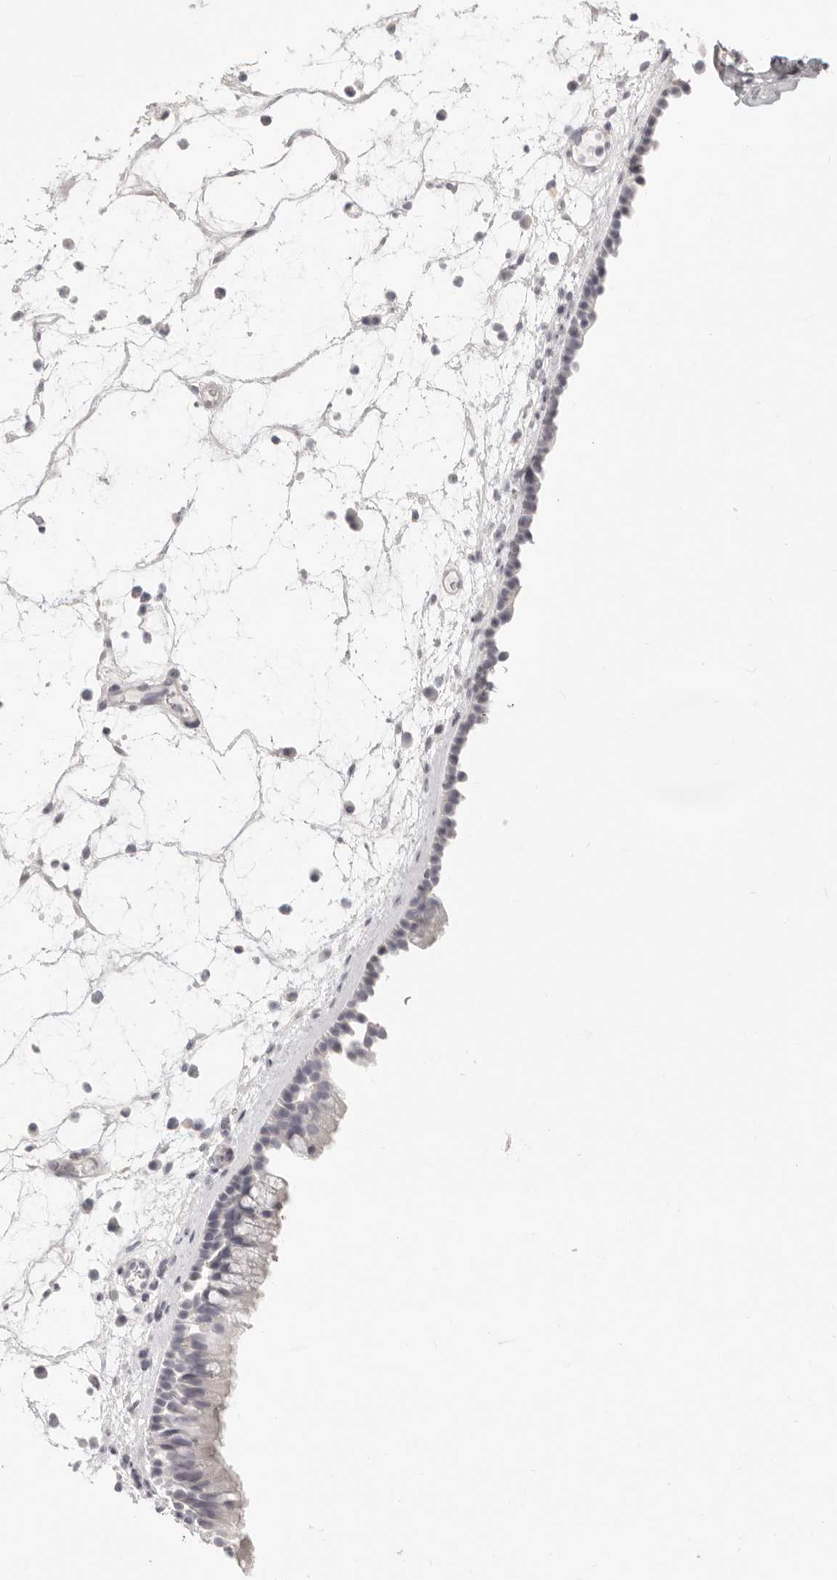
{"staining": {"intensity": "negative", "quantity": "none", "location": "none"}, "tissue": "nasopharynx", "cell_type": "Respiratory epithelial cells", "image_type": "normal", "snomed": [{"axis": "morphology", "description": "Normal tissue, NOS"}, {"axis": "morphology", "description": "Inflammation, NOS"}, {"axis": "morphology", "description": "Malignant melanoma, Metastatic site"}, {"axis": "topography", "description": "Nasopharynx"}], "caption": "DAB (3,3'-diaminobenzidine) immunohistochemical staining of benign human nasopharynx exhibits no significant positivity in respiratory epithelial cells.", "gene": "FABP1", "patient": {"sex": "male", "age": 70}}